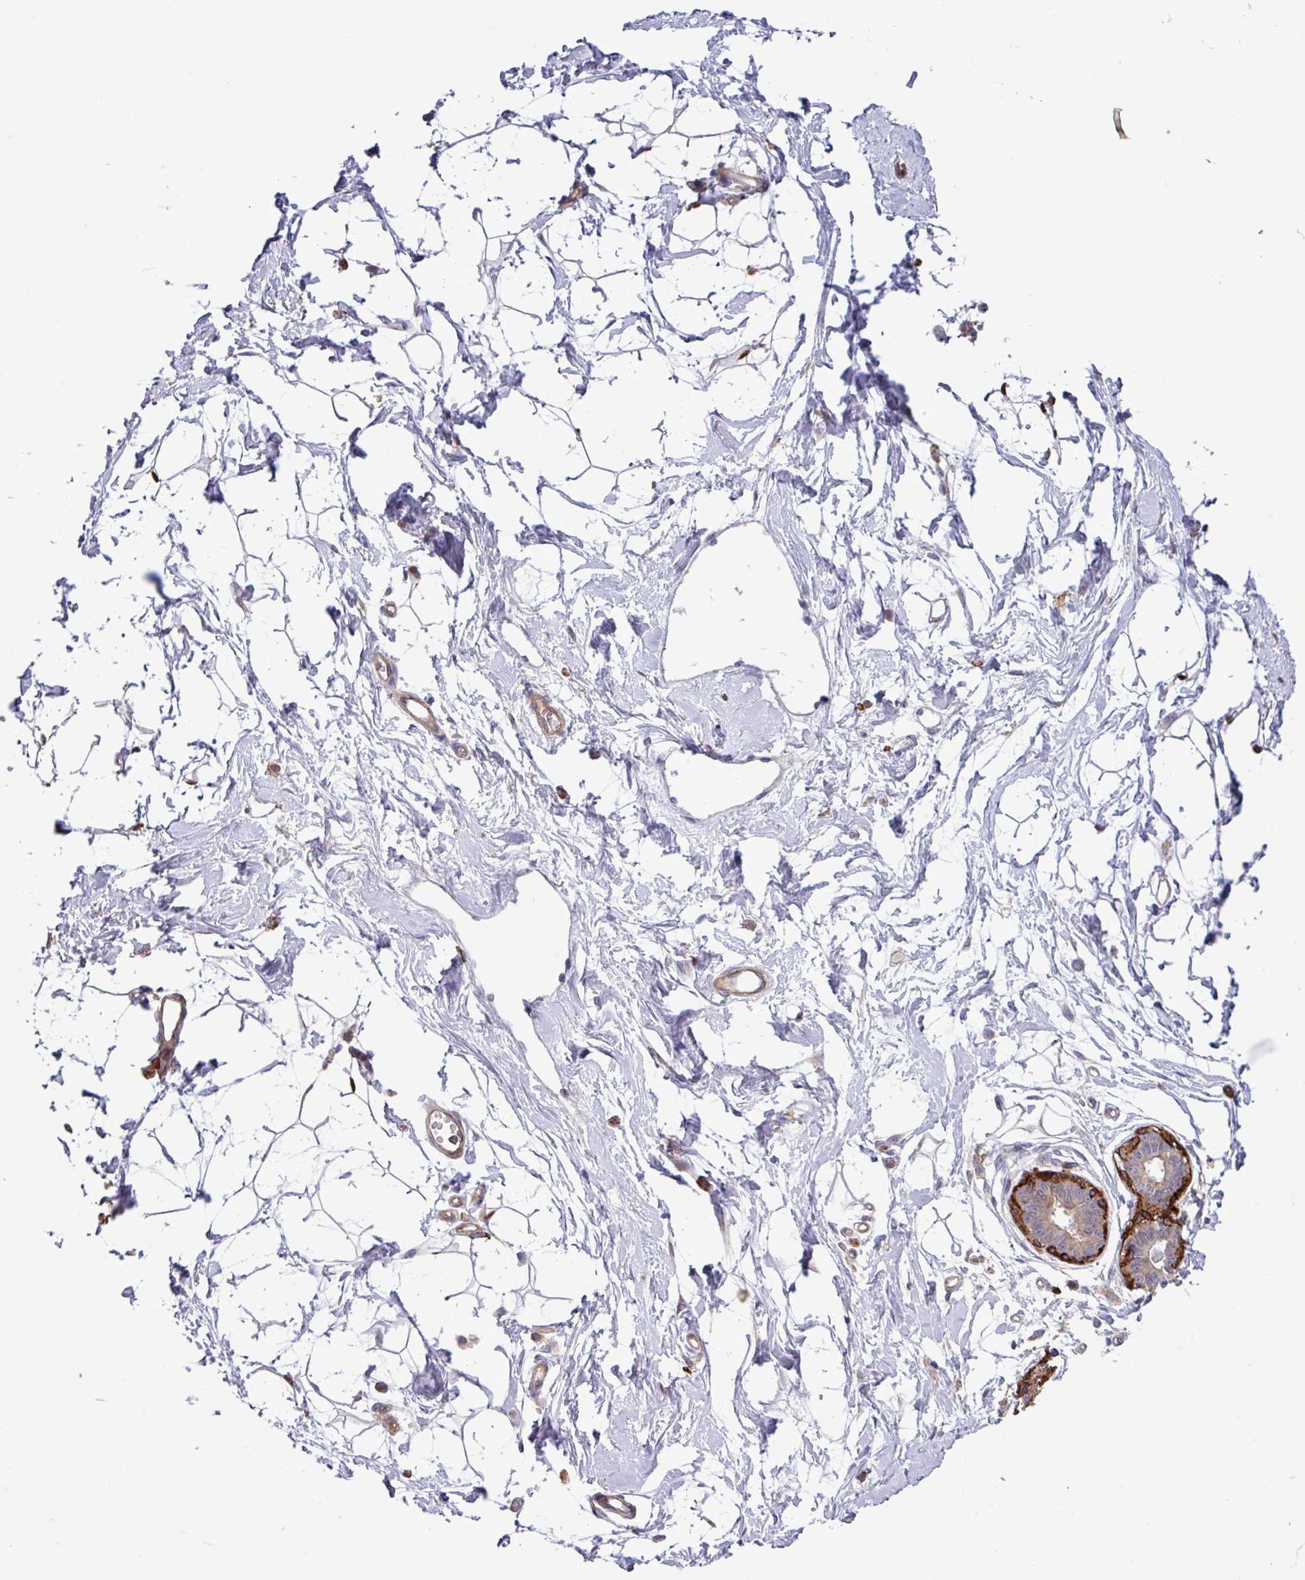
{"staining": {"intensity": "negative", "quantity": "none", "location": "none"}, "tissue": "breast", "cell_type": "Adipocytes", "image_type": "normal", "snomed": [{"axis": "morphology", "description": "Normal tissue, NOS"}, {"axis": "topography", "description": "Breast"}], "caption": "The micrograph exhibits no staining of adipocytes in benign breast. (DAB (3,3'-diaminobenzidine) immunohistochemistry, high magnification).", "gene": "CNTRL", "patient": {"sex": "female", "age": 45}}